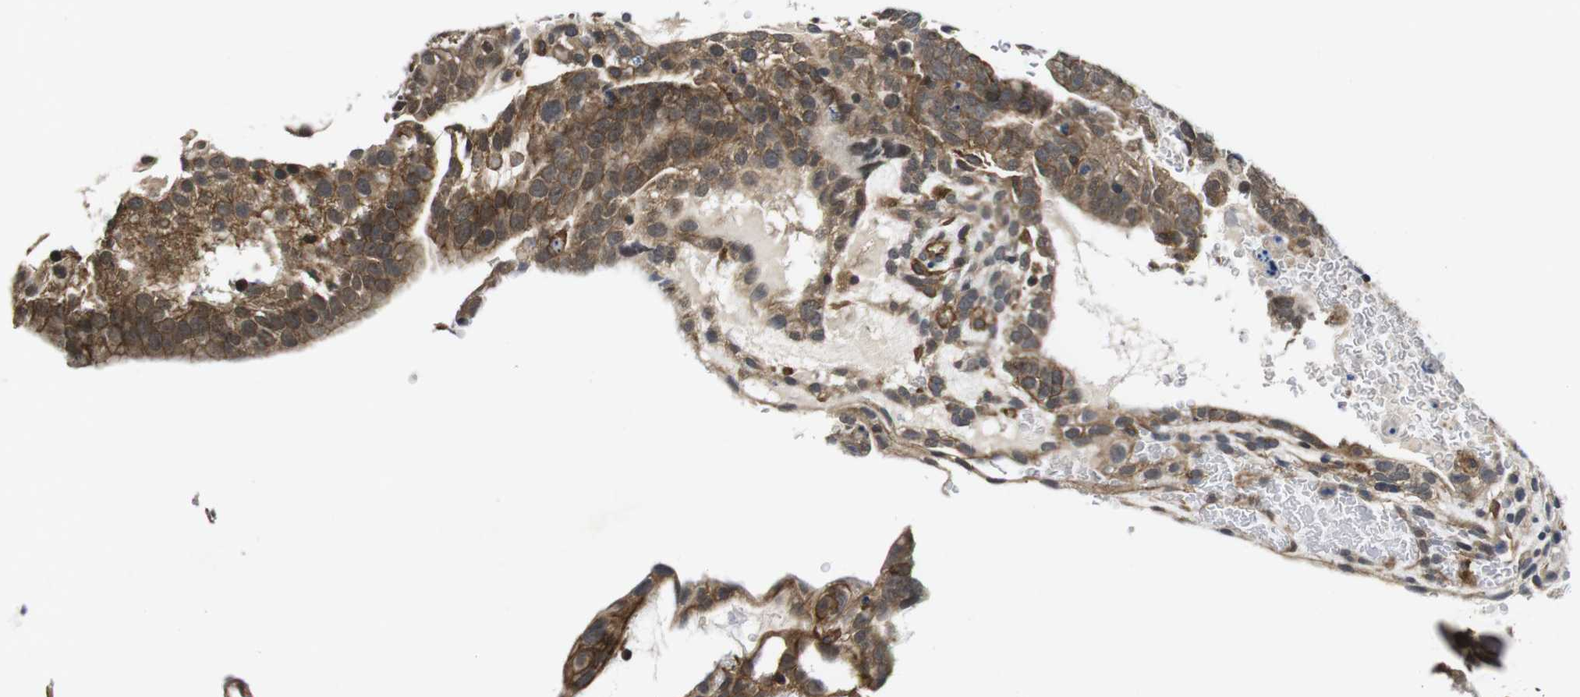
{"staining": {"intensity": "moderate", "quantity": ">75%", "location": "cytoplasmic/membranous"}, "tissue": "testis cancer", "cell_type": "Tumor cells", "image_type": "cancer", "snomed": [{"axis": "morphology", "description": "Seminoma, NOS"}, {"axis": "morphology", "description": "Carcinoma, Embryonal, NOS"}, {"axis": "topography", "description": "Testis"}], "caption": "Immunohistochemical staining of embryonal carcinoma (testis) shows moderate cytoplasmic/membranous protein staining in about >75% of tumor cells.", "gene": "ZDHHC5", "patient": {"sex": "male", "age": 52}}